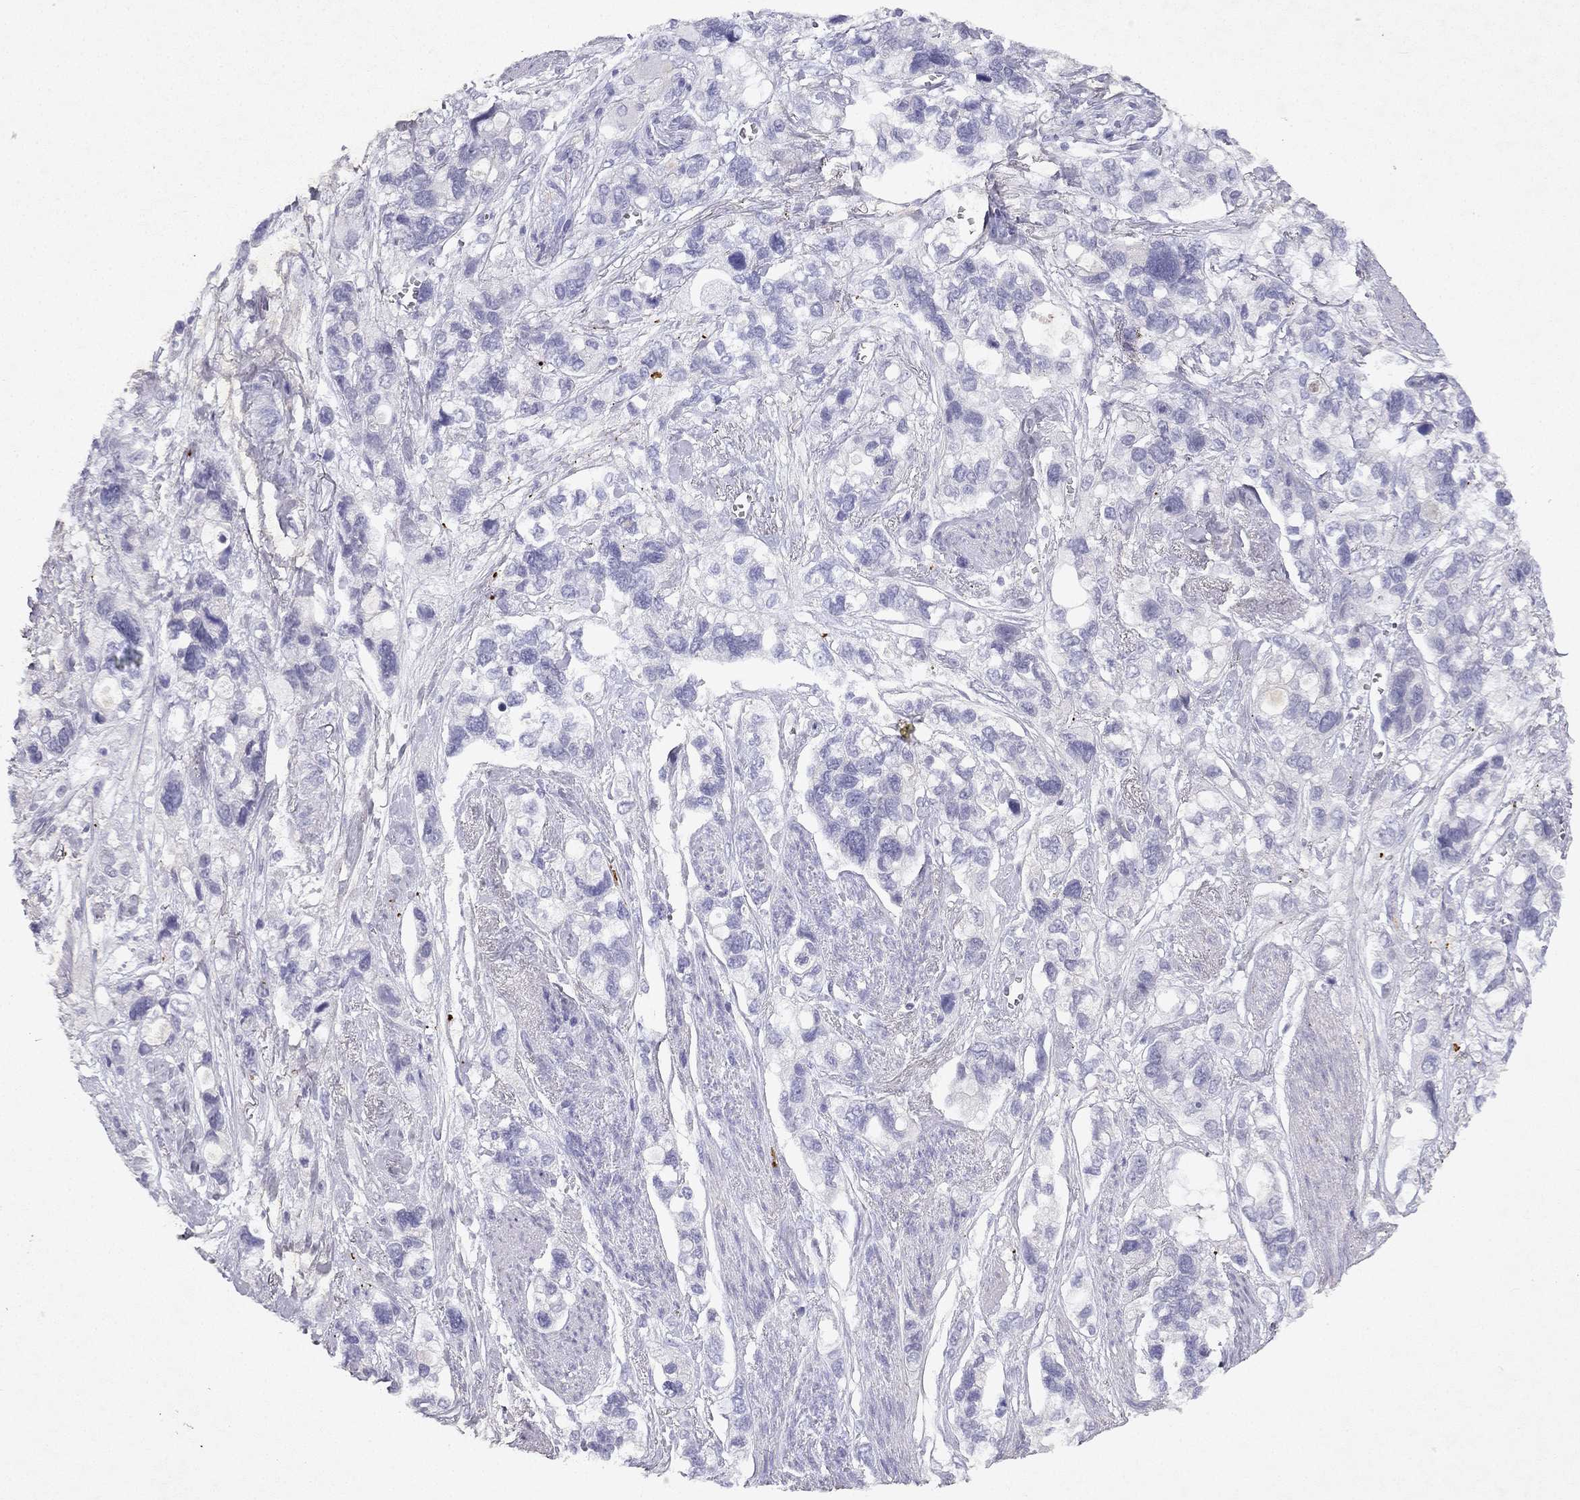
{"staining": {"intensity": "negative", "quantity": "none", "location": "none"}, "tissue": "stomach cancer", "cell_type": "Tumor cells", "image_type": "cancer", "snomed": [{"axis": "morphology", "description": "Adenocarcinoma, NOS"}, {"axis": "topography", "description": "Stomach, upper"}], "caption": "There is no significant expression in tumor cells of stomach cancer (adenocarcinoma).", "gene": "SLC6A4", "patient": {"sex": "female", "age": 81}}